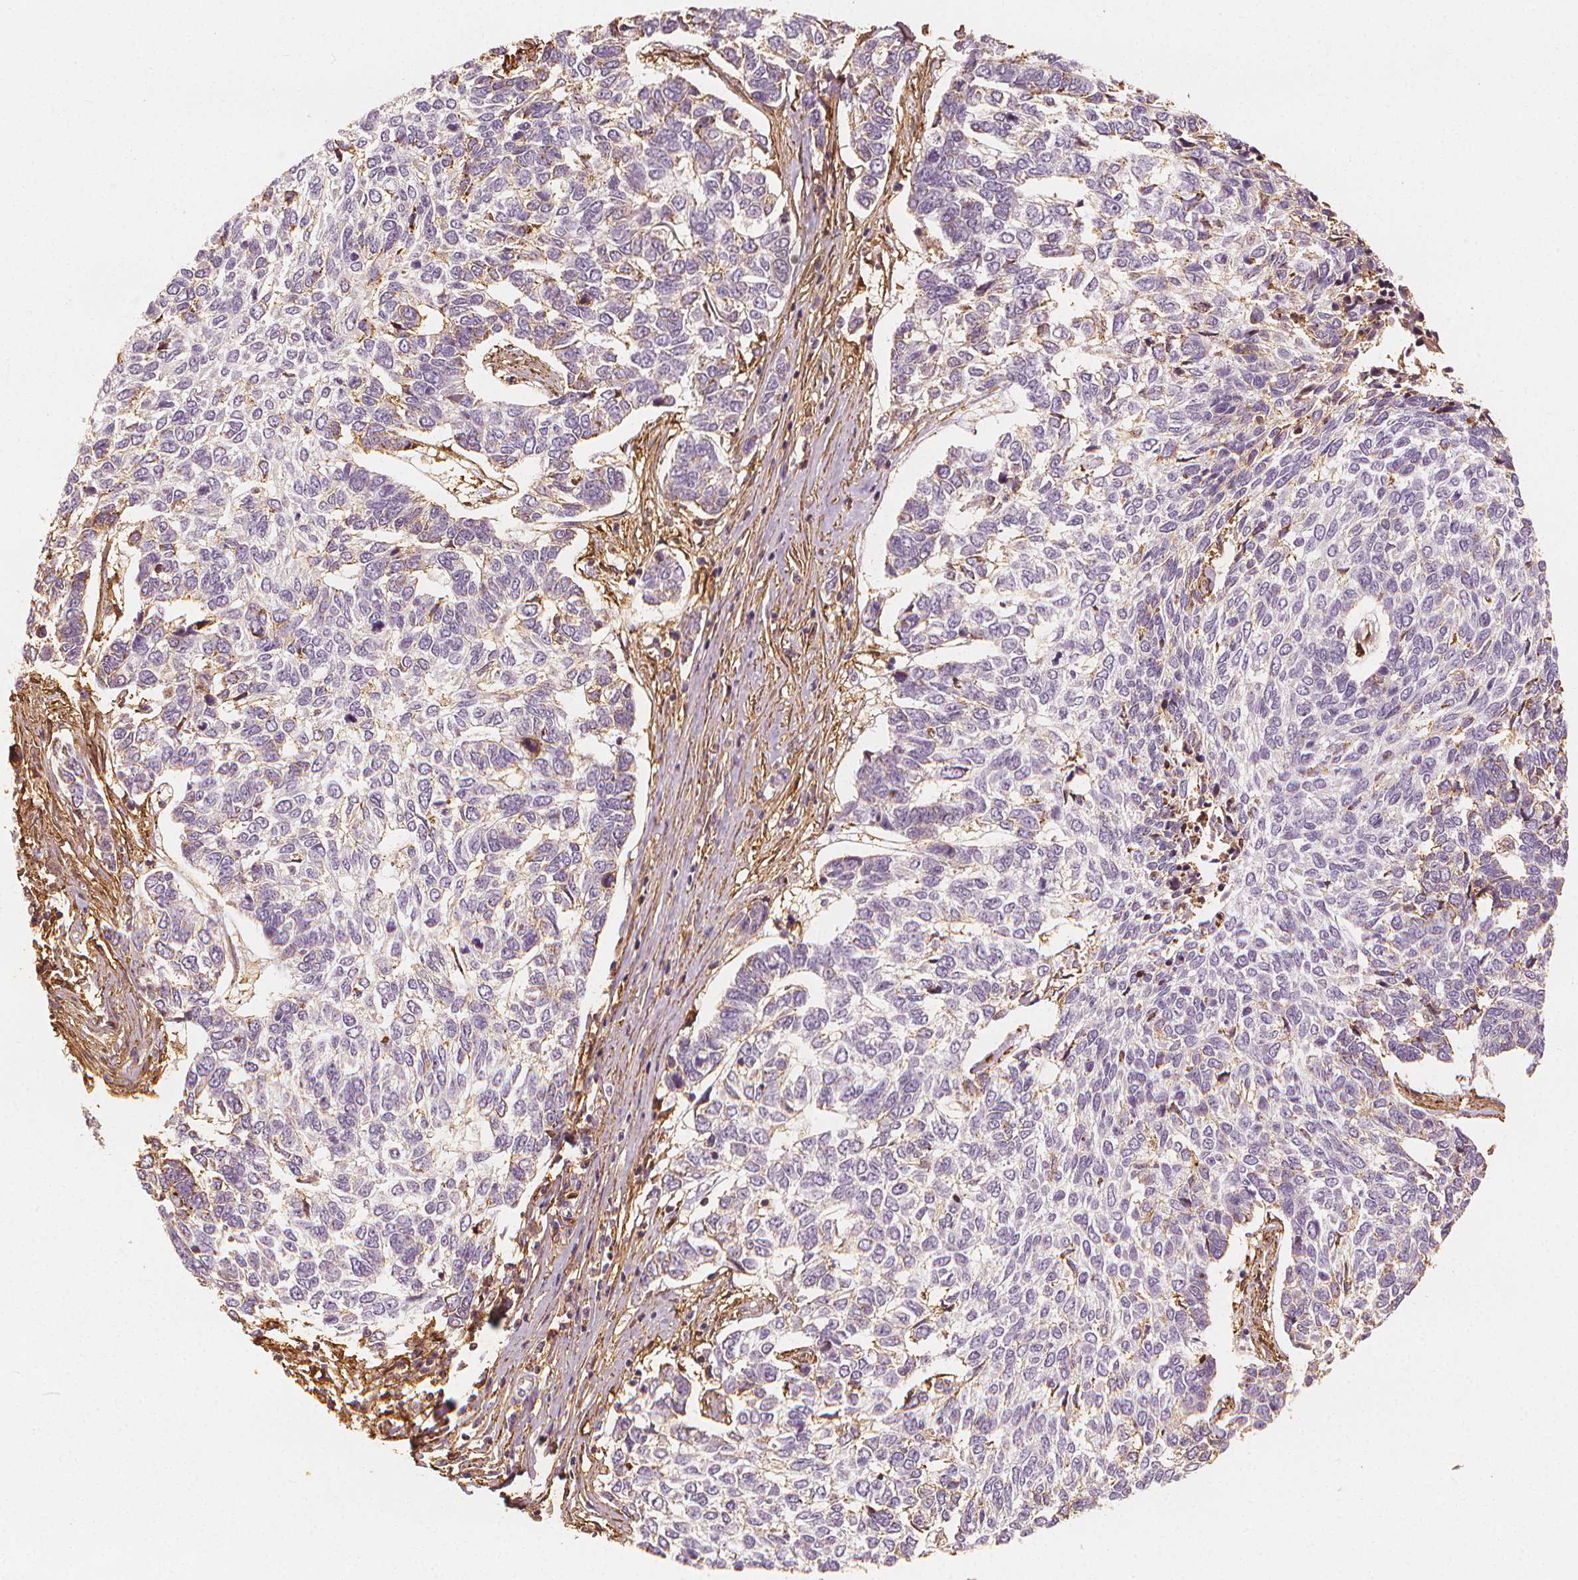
{"staining": {"intensity": "negative", "quantity": "none", "location": "none"}, "tissue": "skin cancer", "cell_type": "Tumor cells", "image_type": "cancer", "snomed": [{"axis": "morphology", "description": "Basal cell carcinoma"}, {"axis": "topography", "description": "Skin"}], "caption": "DAB immunohistochemical staining of human skin cancer (basal cell carcinoma) reveals no significant expression in tumor cells.", "gene": "ARHGAP26", "patient": {"sex": "female", "age": 65}}